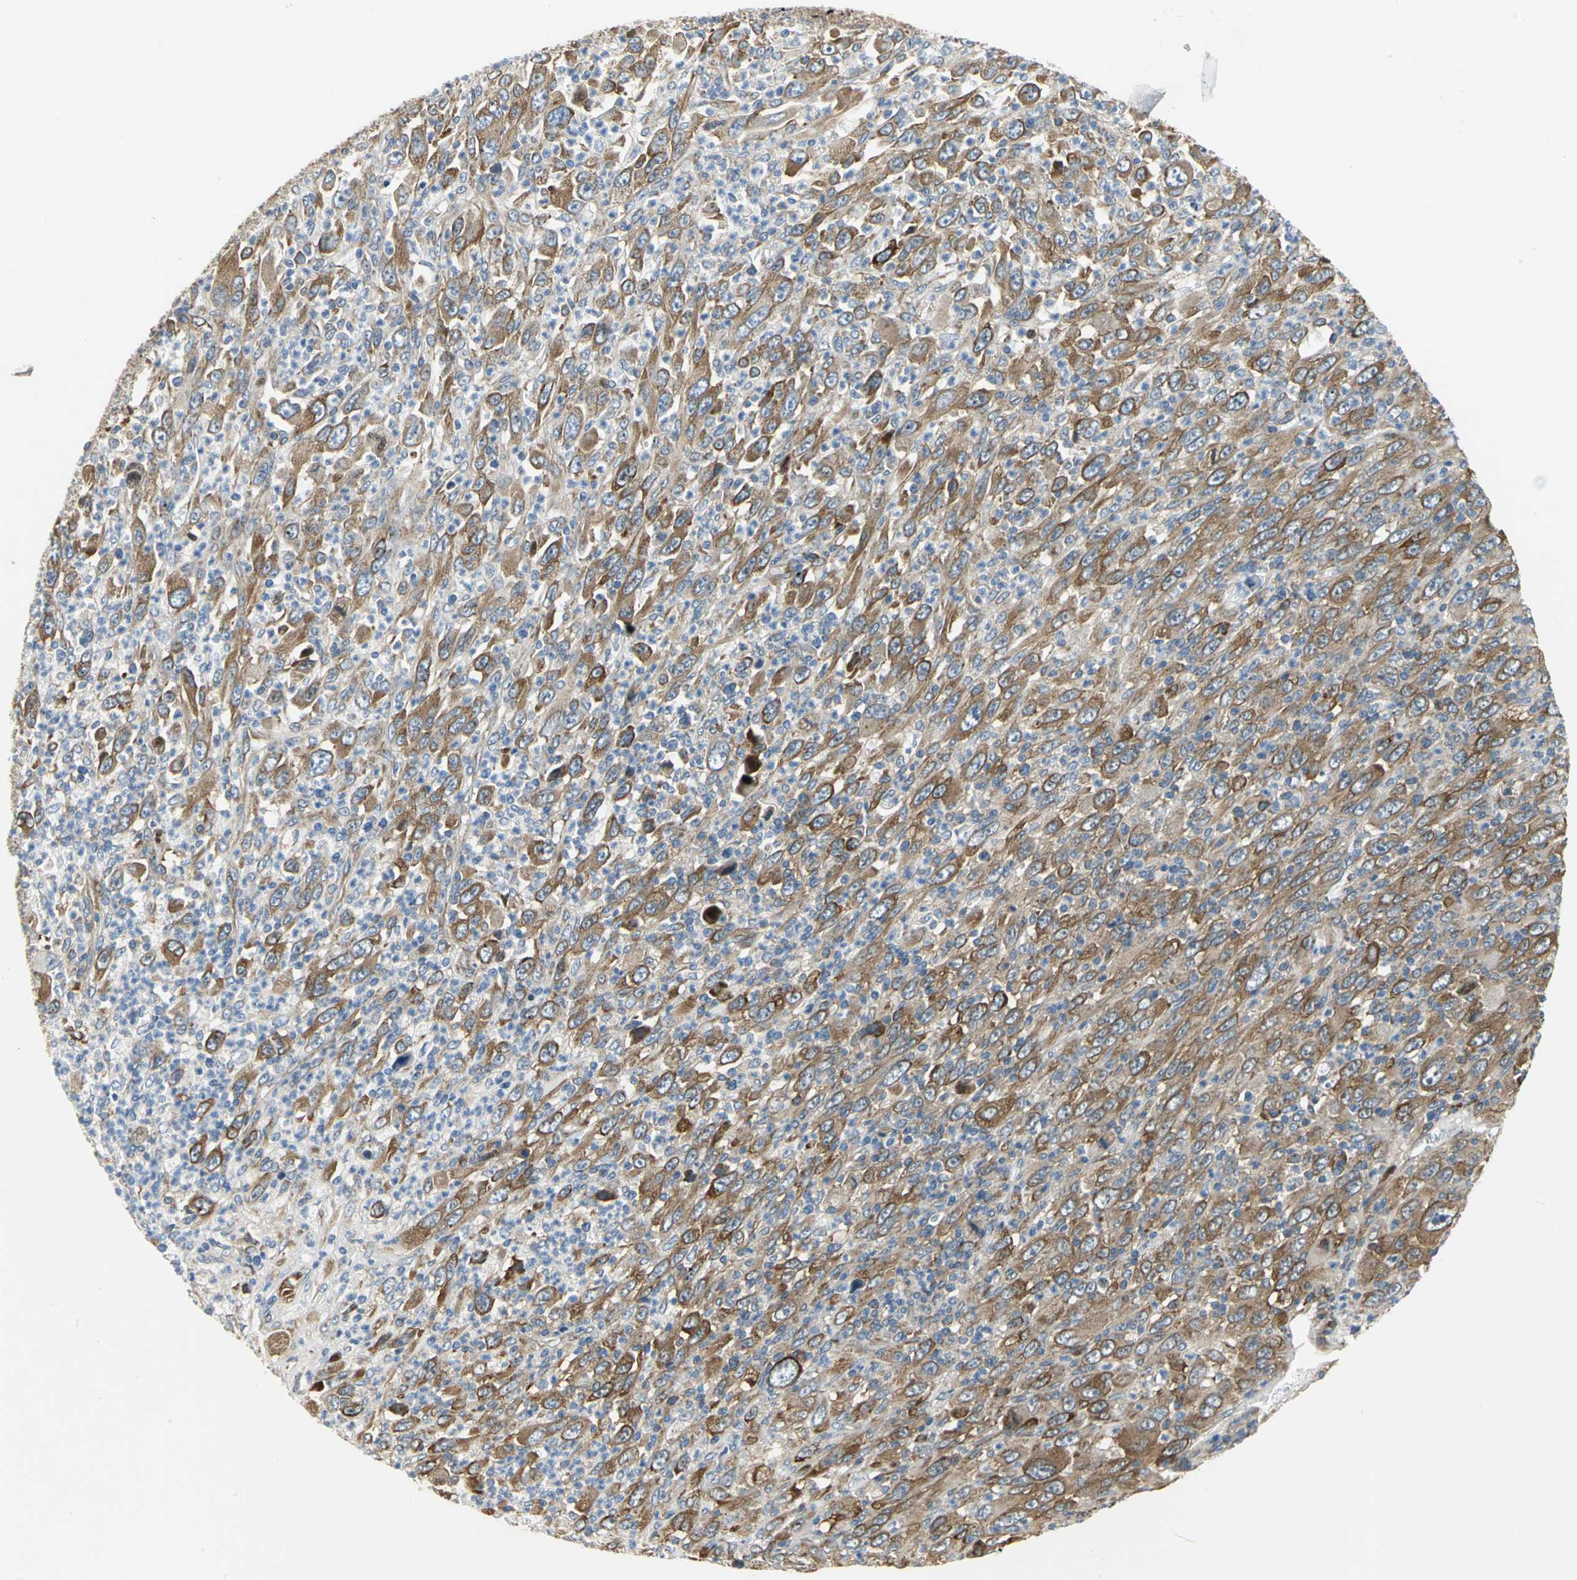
{"staining": {"intensity": "moderate", "quantity": ">75%", "location": "cytoplasmic/membranous"}, "tissue": "melanoma", "cell_type": "Tumor cells", "image_type": "cancer", "snomed": [{"axis": "morphology", "description": "Malignant melanoma, Metastatic site"}, {"axis": "topography", "description": "Skin"}], "caption": "Protein staining of malignant melanoma (metastatic site) tissue displays moderate cytoplasmic/membranous expression in approximately >75% of tumor cells. (DAB (3,3'-diaminobenzidine) IHC with brightfield microscopy, high magnification).", "gene": "YBX1", "patient": {"sex": "female", "age": 56}}